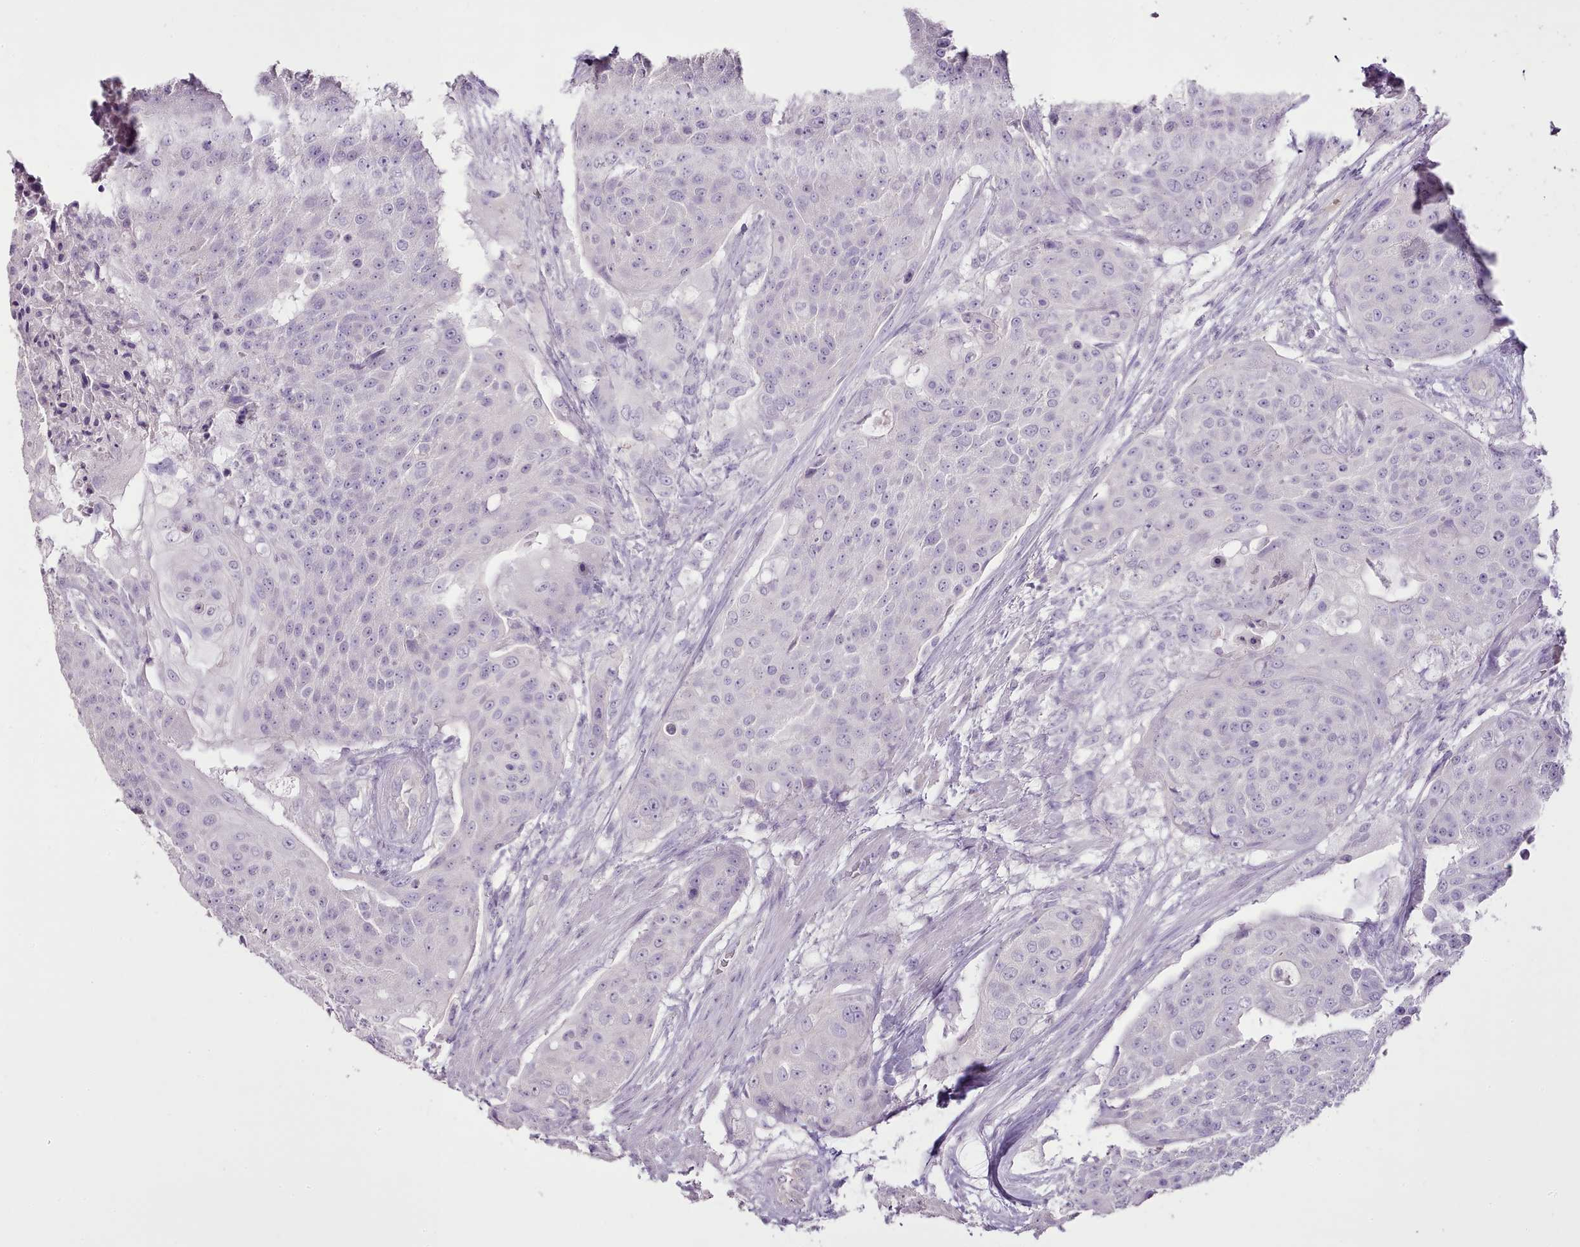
{"staining": {"intensity": "negative", "quantity": "none", "location": "none"}, "tissue": "urothelial cancer", "cell_type": "Tumor cells", "image_type": "cancer", "snomed": [{"axis": "morphology", "description": "Urothelial carcinoma, High grade"}, {"axis": "topography", "description": "Urinary bladder"}], "caption": "High power microscopy photomicrograph of an IHC micrograph of urothelial carcinoma (high-grade), revealing no significant positivity in tumor cells.", "gene": "BLOC1S2", "patient": {"sex": "female", "age": 63}}